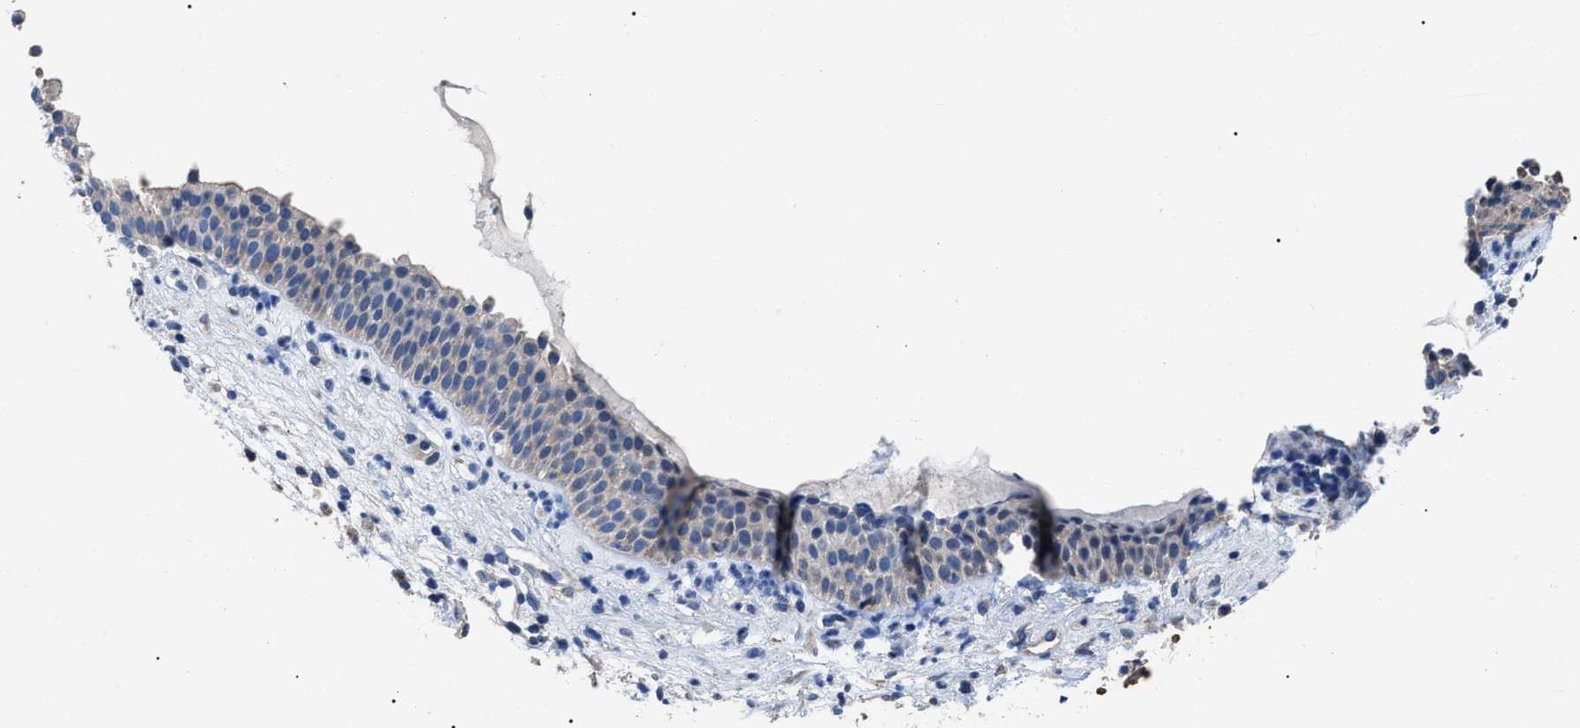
{"staining": {"intensity": "moderate", "quantity": "25%-75%", "location": "cytoplasmic/membranous"}, "tissue": "nasopharynx", "cell_type": "Respiratory epithelial cells", "image_type": "normal", "snomed": [{"axis": "morphology", "description": "Normal tissue, NOS"}, {"axis": "topography", "description": "Nasopharynx"}], "caption": "The micrograph displays immunohistochemical staining of normal nasopharynx. There is moderate cytoplasmic/membranous expression is present in about 25%-75% of respiratory epithelial cells.", "gene": "FAM171A2", "patient": {"sex": "male", "age": 21}}